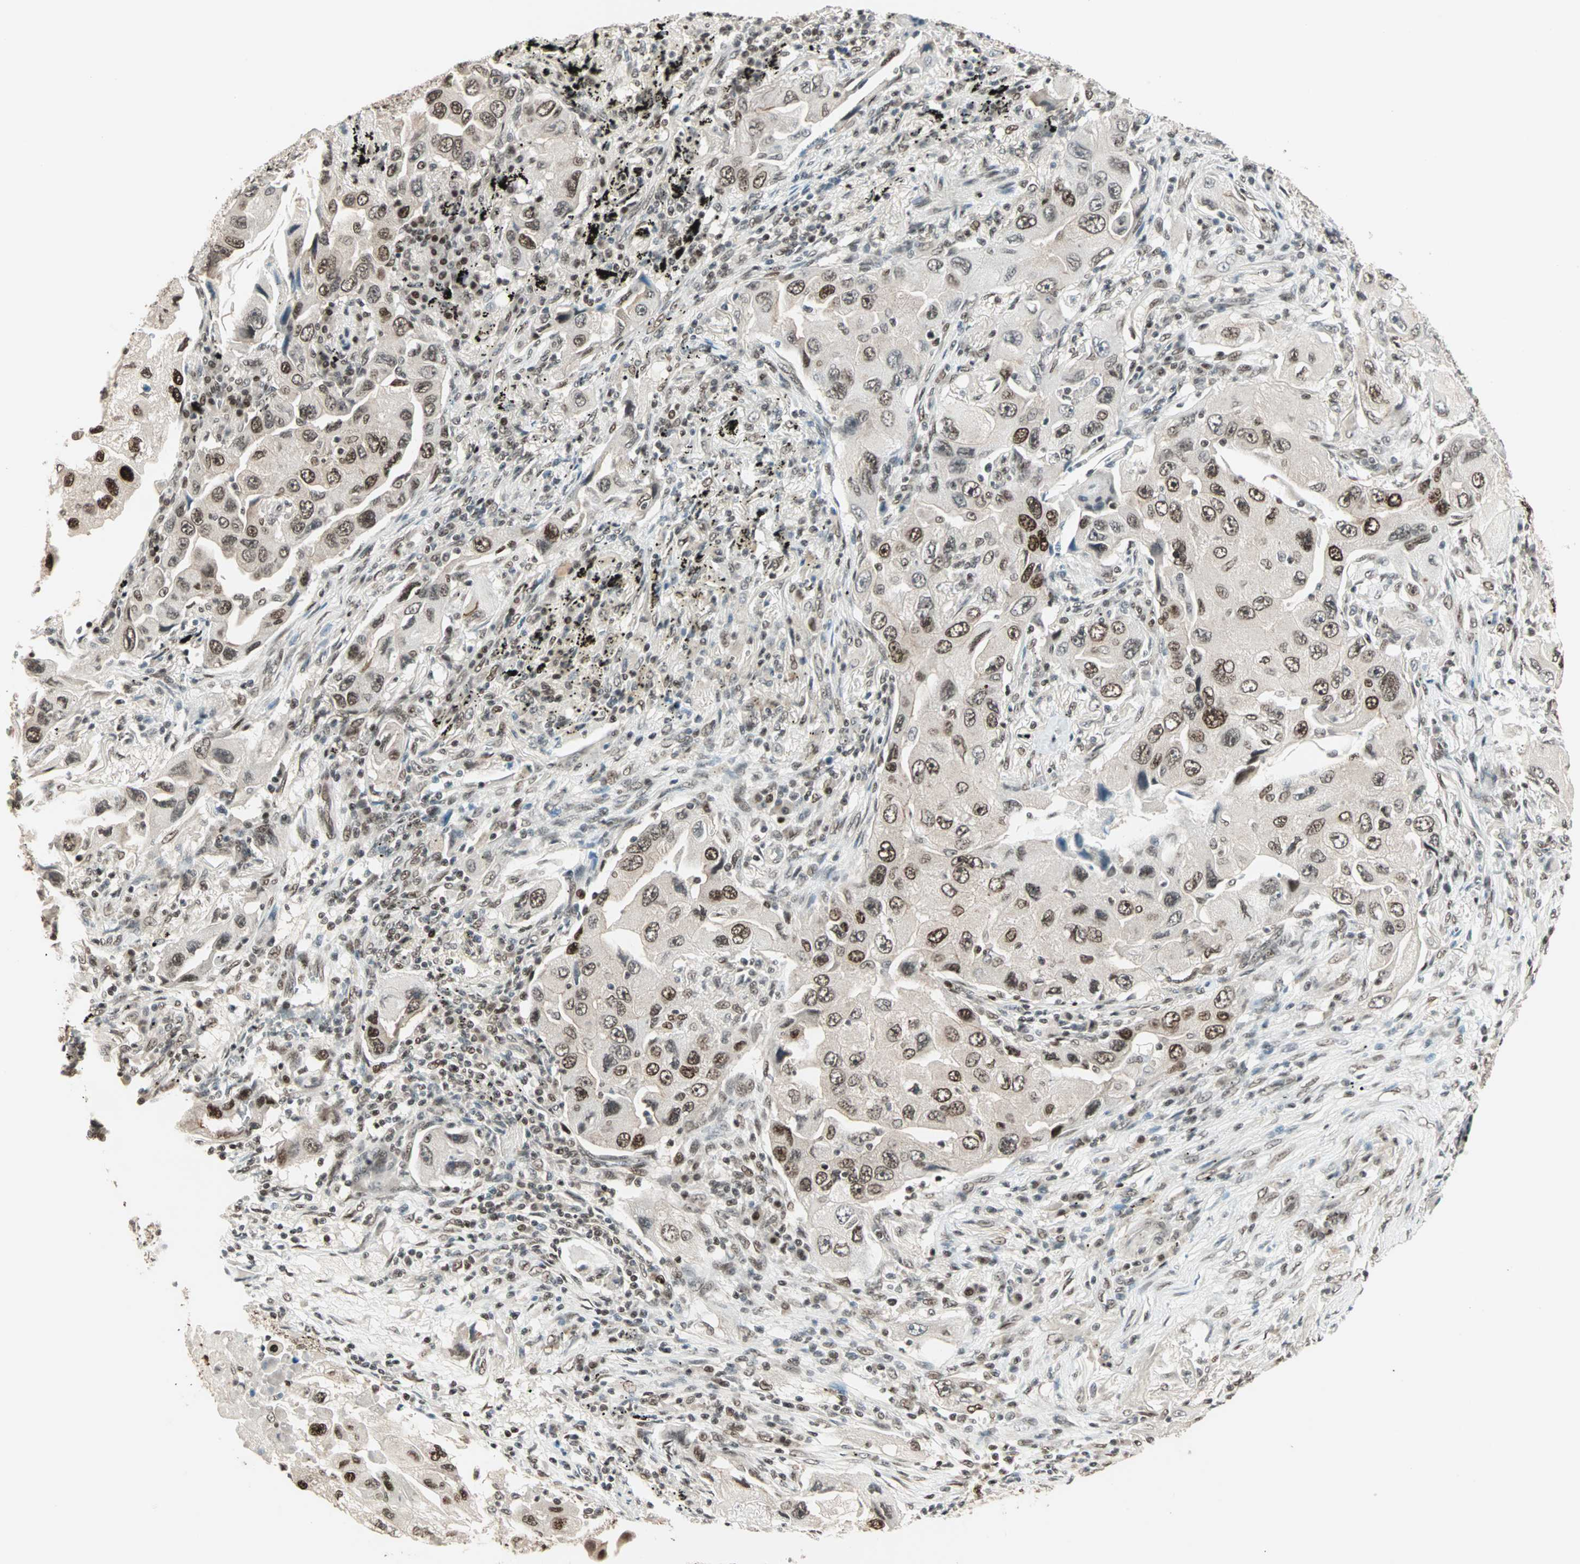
{"staining": {"intensity": "moderate", "quantity": ">75%", "location": "nuclear"}, "tissue": "lung cancer", "cell_type": "Tumor cells", "image_type": "cancer", "snomed": [{"axis": "morphology", "description": "Adenocarcinoma, NOS"}, {"axis": "topography", "description": "Lung"}], "caption": "Lung cancer (adenocarcinoma) tissue shows moderate nuclear positivity in about >75% of tumor cells", "gene": "MDC1", "patient": {"sex": "female", "age": 65}}